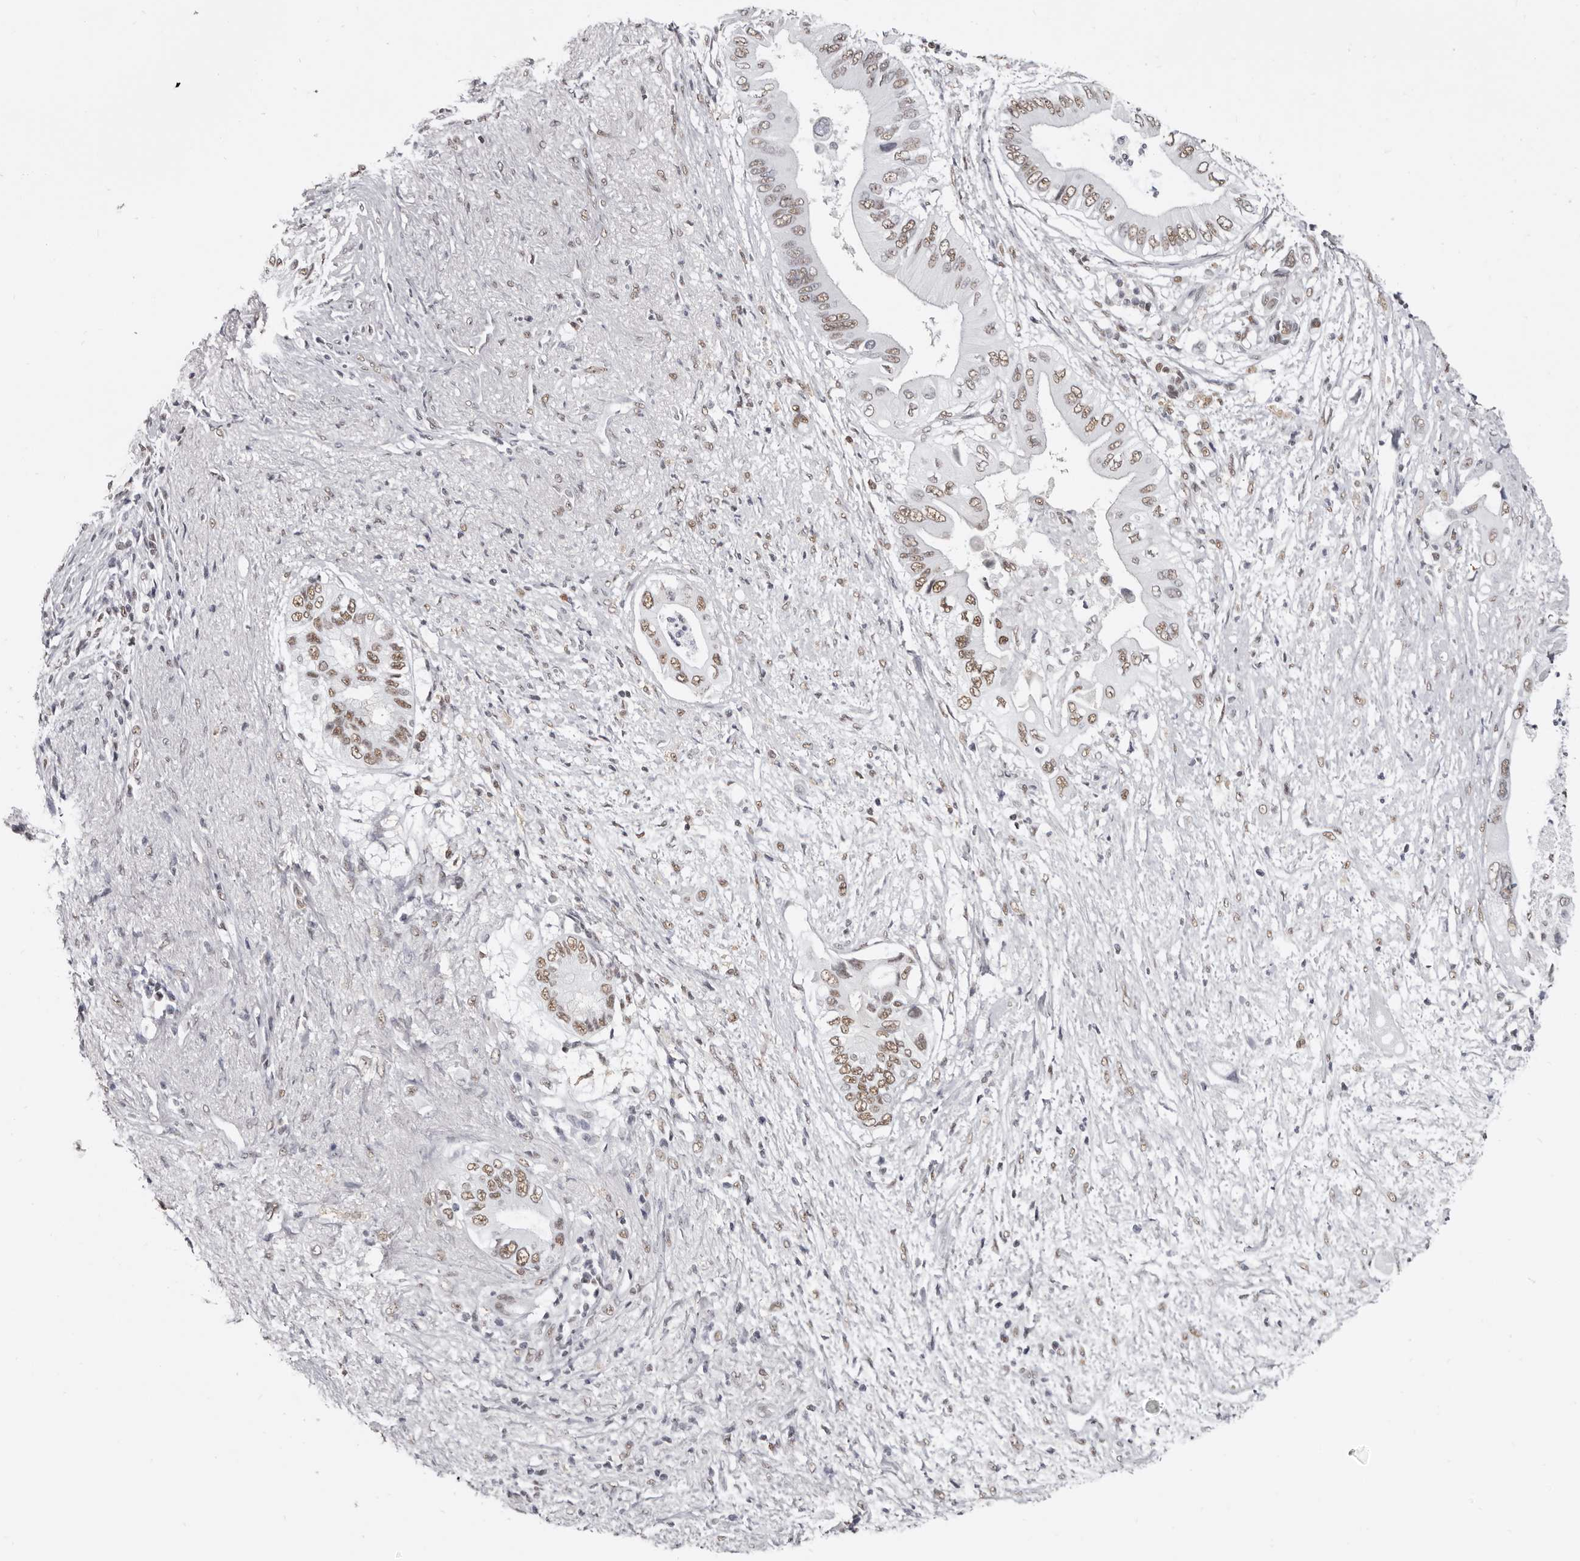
{"staining": {"intensity": "moderate", "quantity": ">75%", "location": "nuclear"}, "tissue": "pancreatic cancer", "cell_type": "Tumor cells", "image_type": "cancer", "snomed": [{"axis": "morphology", "description": "Adenocarcinoma, NOS"}, {"axis": "topography", "description": "Pancreas"}], "caption": "Moderate nuclear positivity is seen in about >75% of tumor cells in pancreatic adenocarcinoma.", "gene": "SCAF4", "patient": {"sex": "male", "age": 66}}